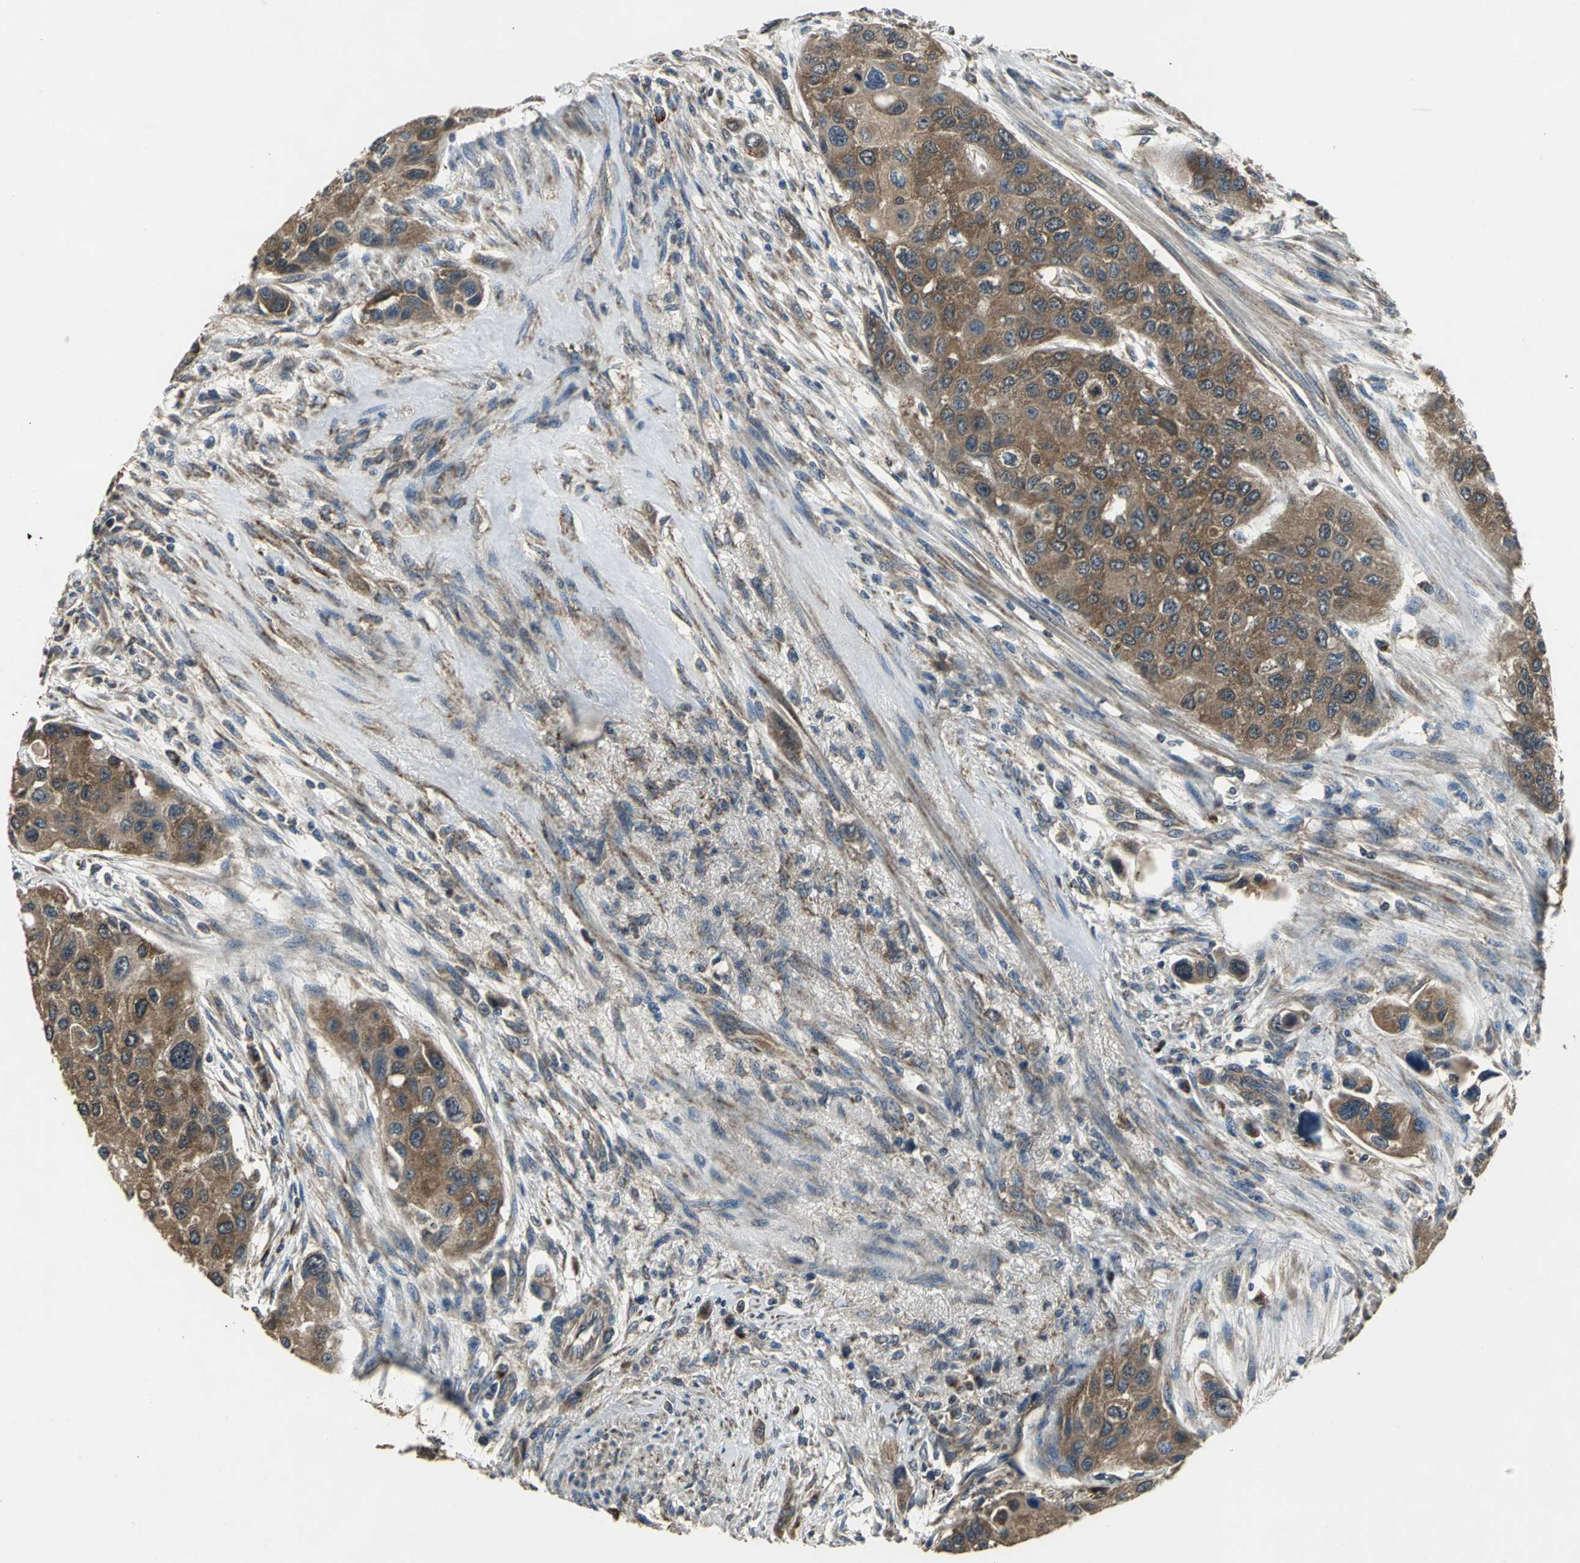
{"staining": {"intensity": "moderate", "quantity": ">75%", "location": "cytoplasmic/membranous"}, "tissue": "urothelial cancer", "cell_type": "Tumor cells", "image_type": "cancer", "snomed": [{"axis": "morphology", "description": "Urothelial carcinoma, High grade"}, {"axis": "topography", "description": "Urinary bladder"}], "caption": "Immunohistochemistry of urothelial cancer reveals medium levels of moderate cytoplasmic/membranous staining in approximately >75% of tumor cells.", "gene": "IRF3", "patient": {"sex": "female", "age": 56}}